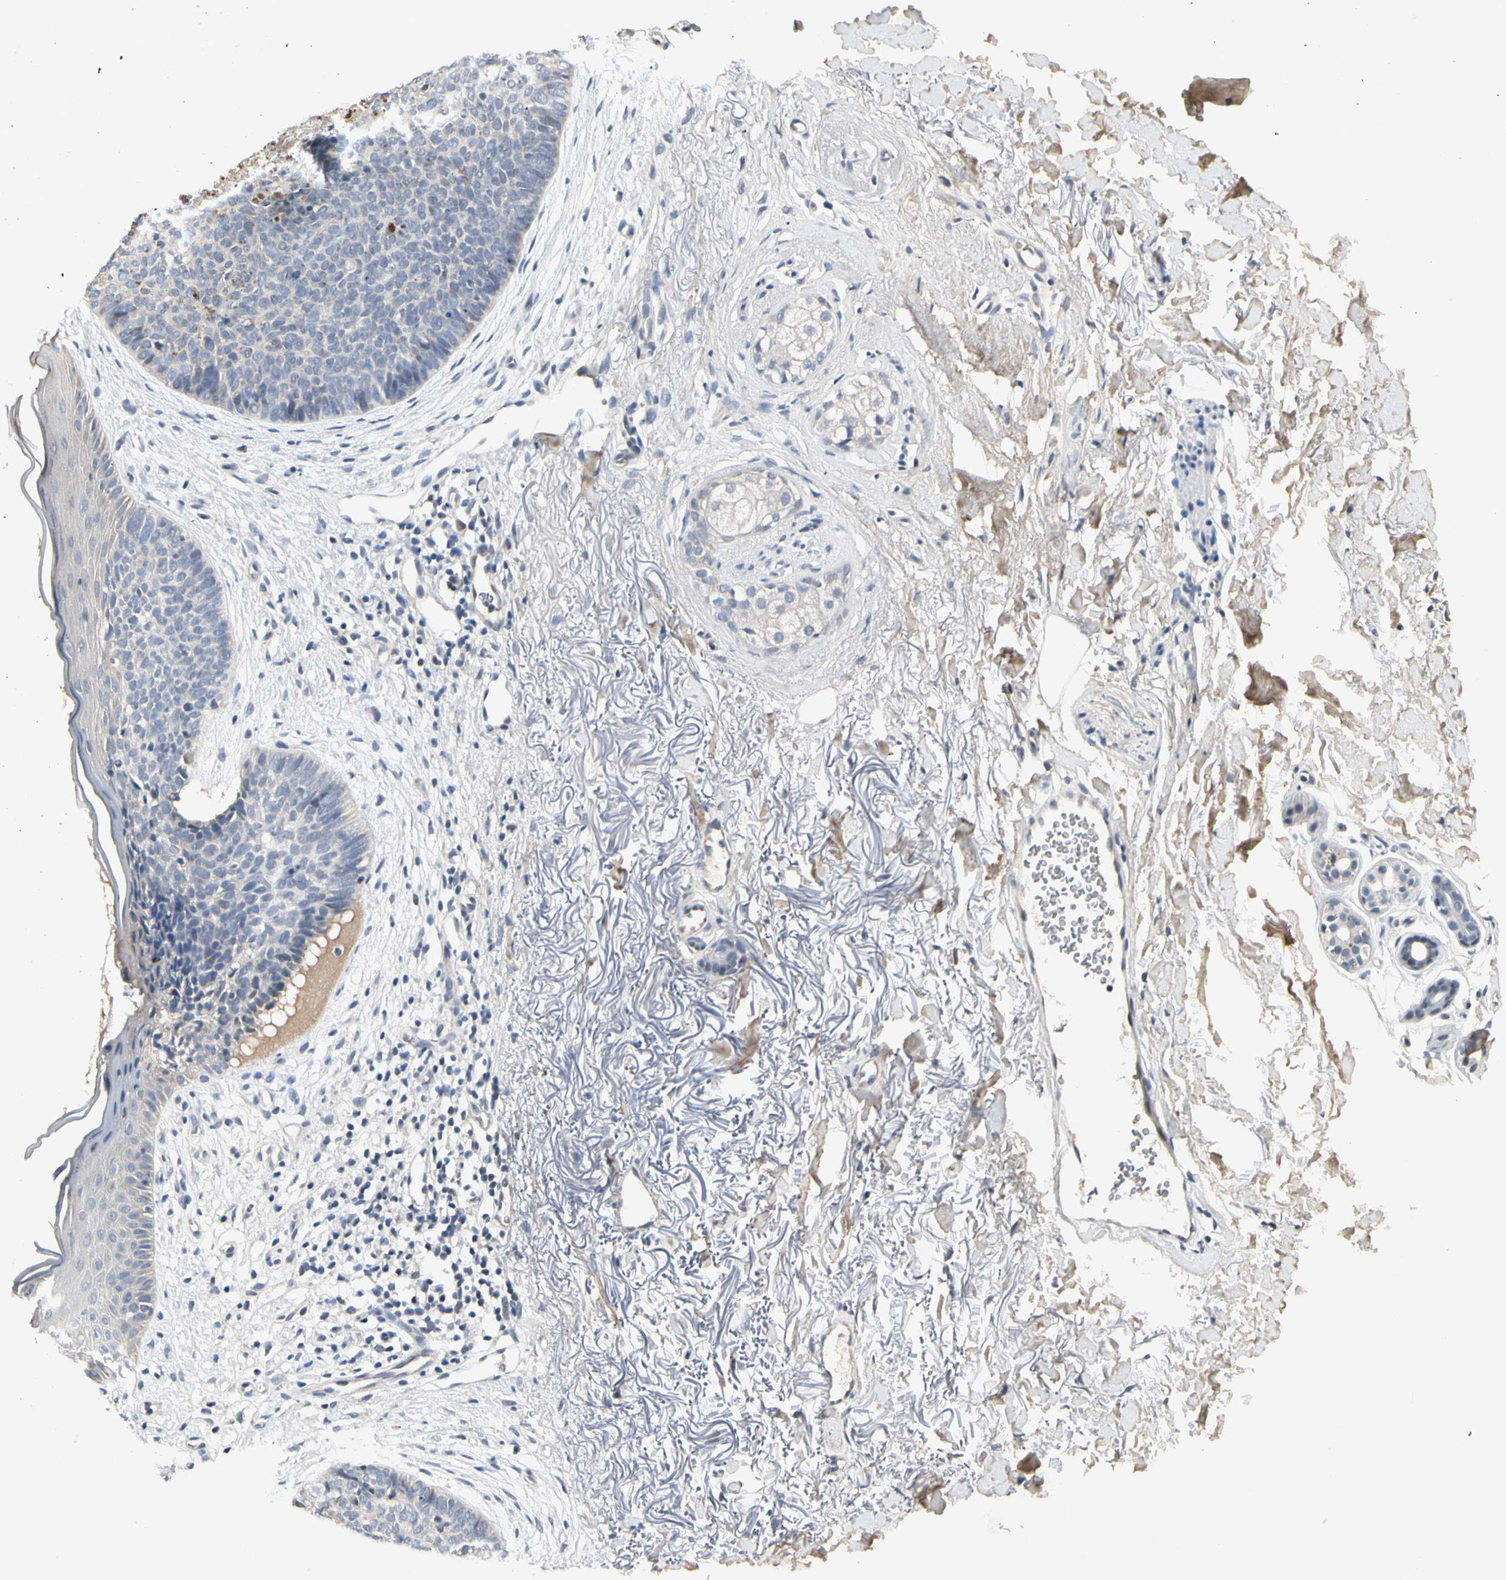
{"staining": {"intensity": "negative", "quantity": "none", "location": "none"}, "tissue": "skin cancer", "cell_type": "Tumor cells", "image_type": "cancer", "snomed": [{"axis": "morphology", "description": "Basal cell carcinoma"}, {"axis": "topography", "description": "Skin"}], "caption": "The immunohistochemistry (IHC) histopathology image has no significant positivity in tumor cells of skin cancer (basal cell carcinoma) tissue. Nuclei are stained in blue.", "gene": "GREM1", "patient": {"sex": "female", "age": 70}}